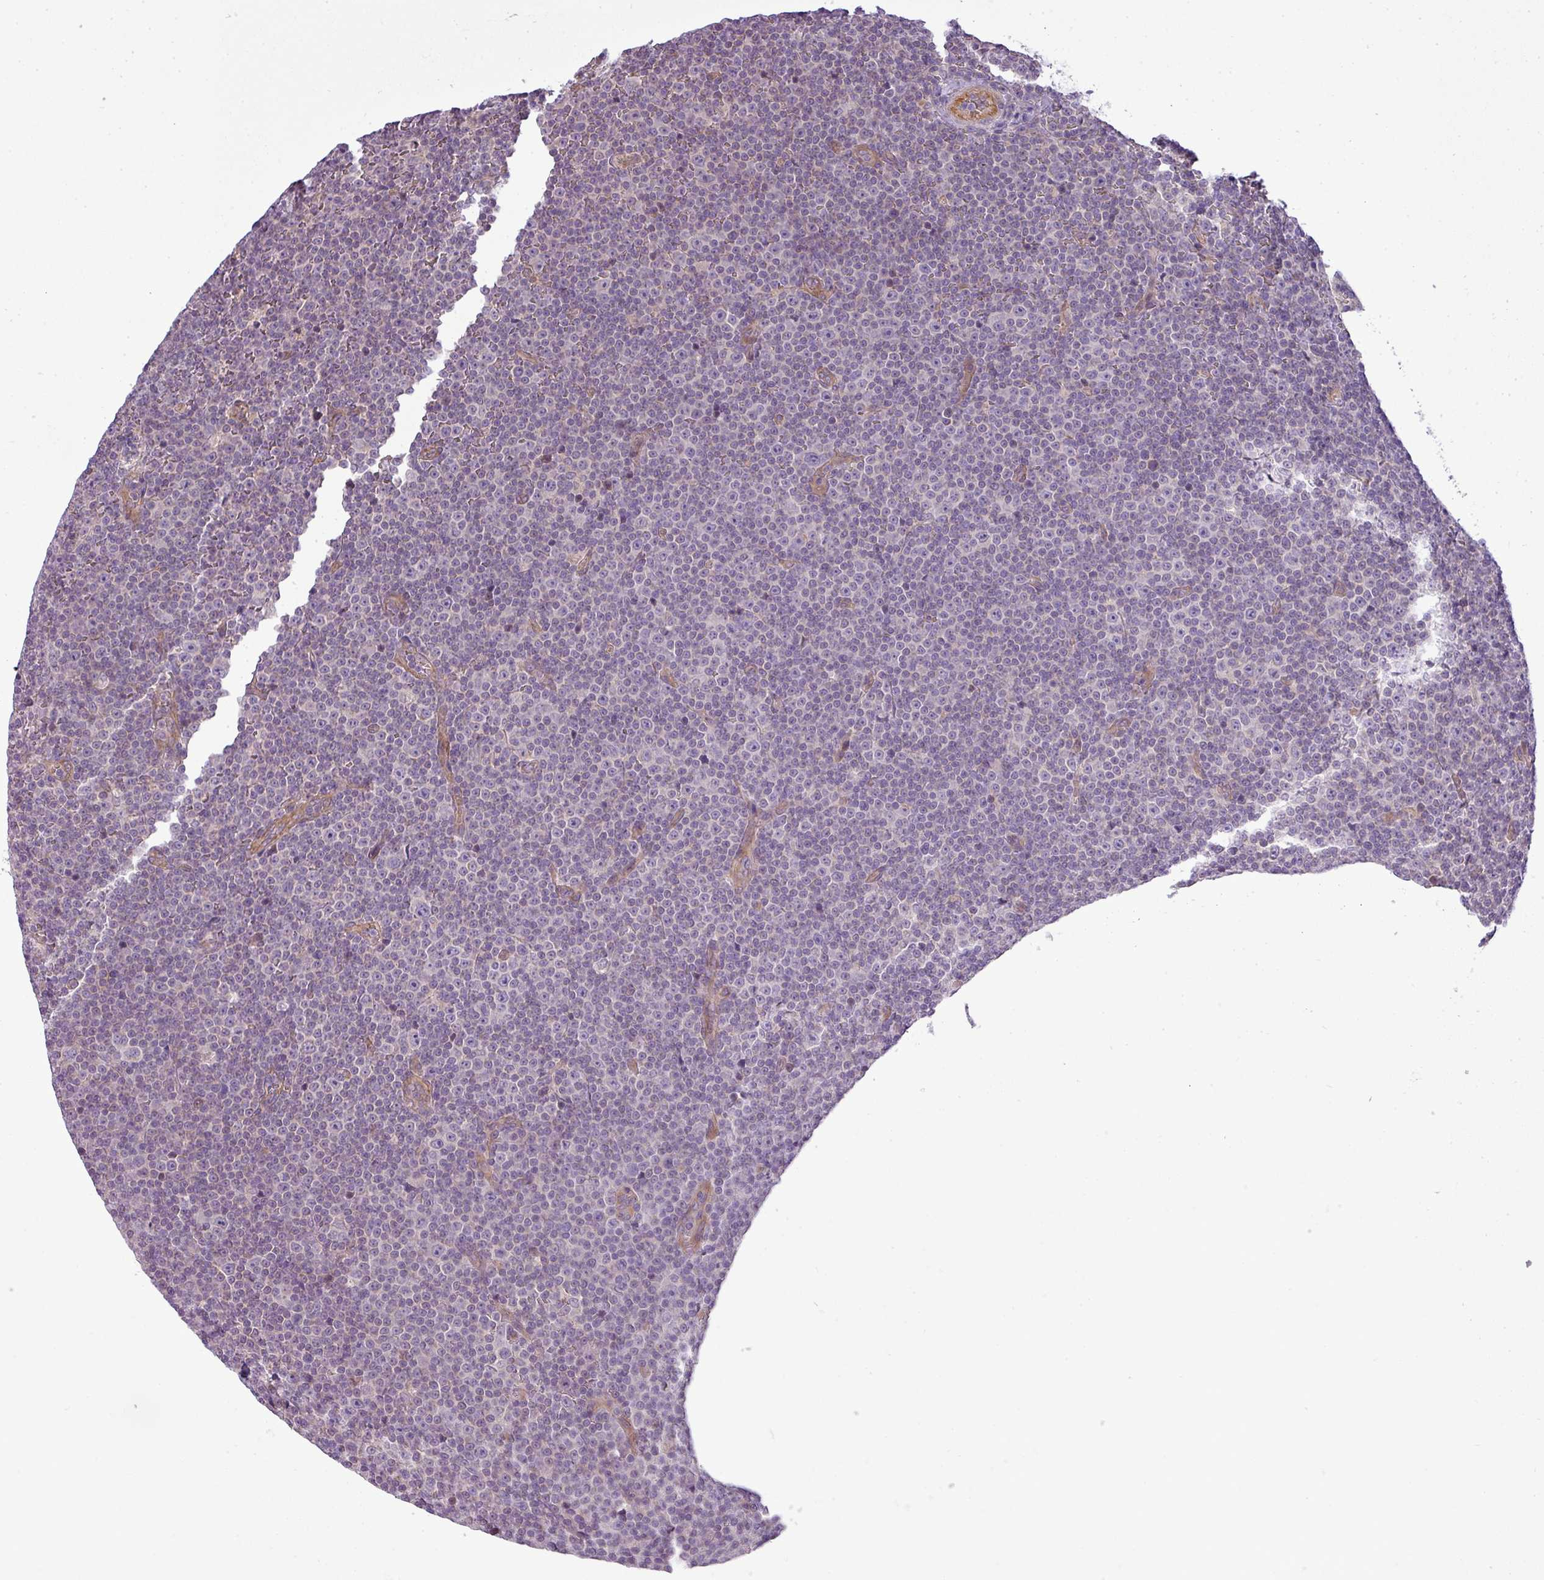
{"staining": {"intensity": "negative", "quantity": "none", "location": "none"}, "tissue": "lymphoma", "cell_type": "Tumor cells", "image_type": "cancer", "snomed": [{"axis": "morphology", "description": "Malignant lymphoma, non-Hodgkin's type, Low grade"}, {"axis": "topography", "description": "Lymph node"}], "caption": "The image exhibits no significant positivity in tumor cells of low-grade malignant lymphoma, non-Hodgkin's type.", "gene": "ZDHHC1", "patient": {"sex": "female", "age": 67}}